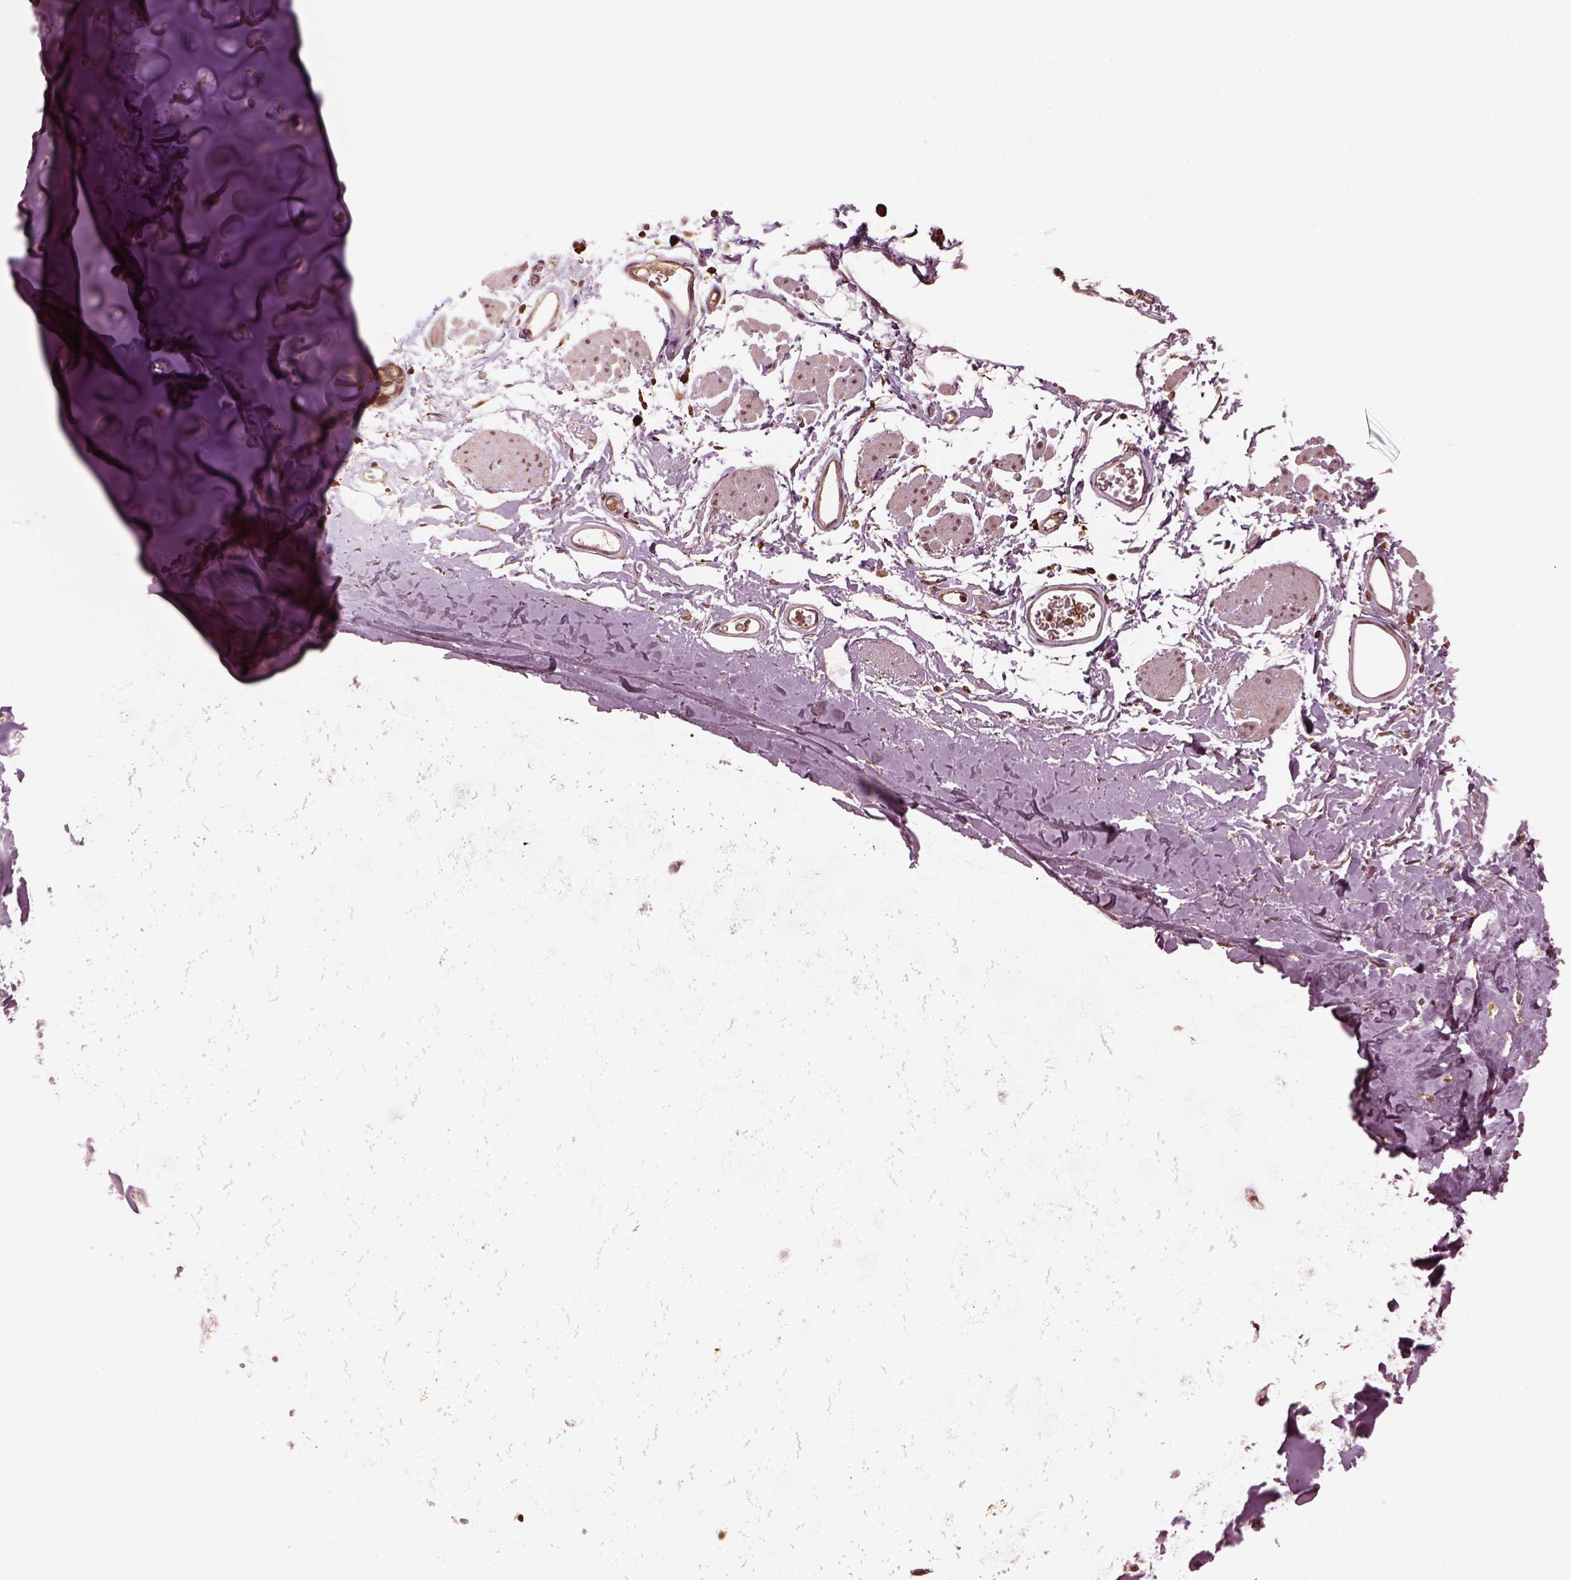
{"staining": {"intensity": "weak", "quantity": ">75%", "location": "cytoplasmic/membranous"}, "tissue": "adipose tissue", "cell_type": "Adipocytes", "image_type": "normal", "snomed": [{"axis": "morphology", "description": "Normal tissue, NOS"}, {"axis": "topography", "description": "Cartilage tissue"}, {"axis": "topography", "description": "Bronchus"}], "caption": "DAB immunohistochemical staining of benign adipose tissue displays weak cytoplasmic/membranous protein expression in approximately >75% of adipocytes. Immunohistochemistry stains the protein of interest in brown and the nuclei are stained blue.", "gene": "ZNF292", "patient": {"sex": "female", "age": 79}}